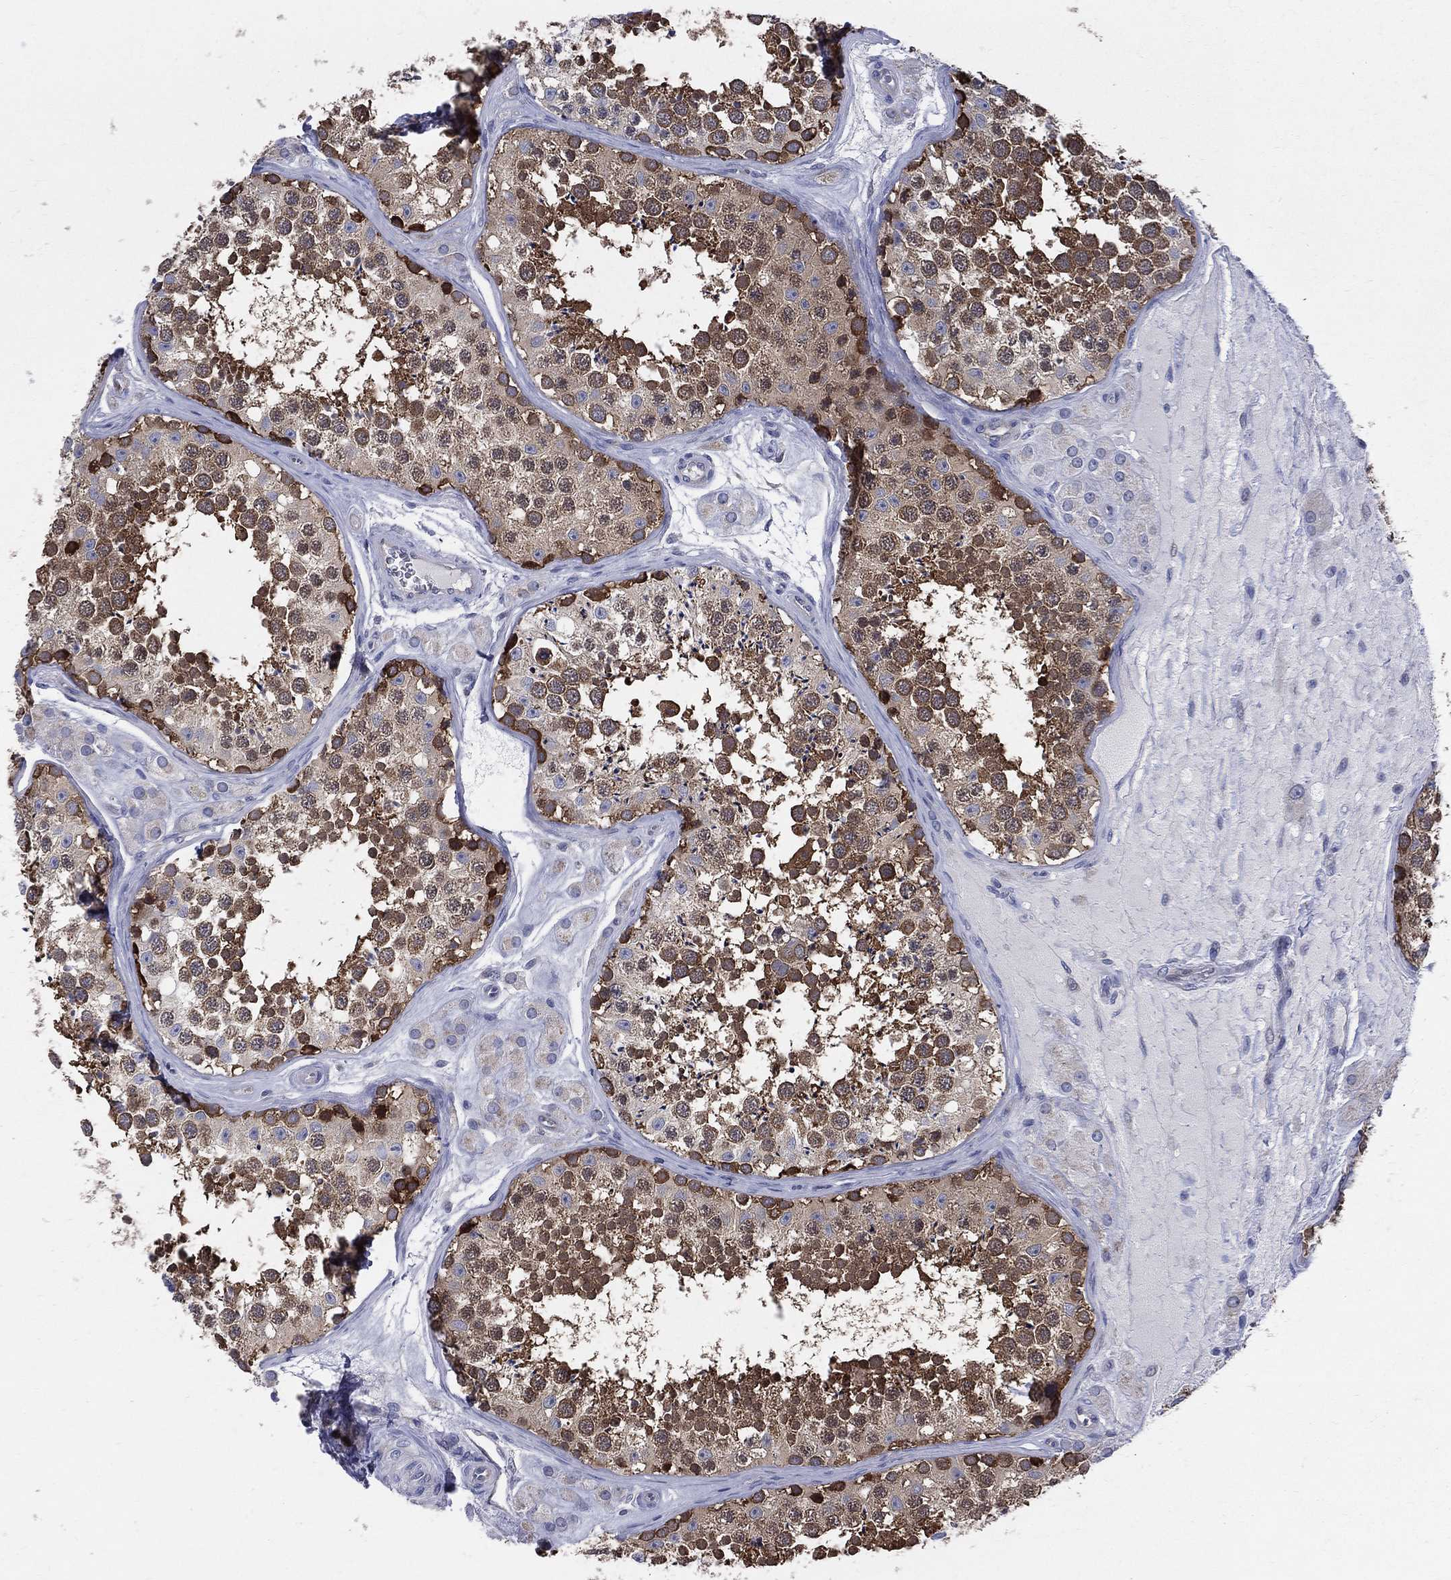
{"staining": {"intensity": "strong", "quantity": "25%-75%", "location": "cytoplasmic/membranous"}, "tissue": "testis", "cell_type": "Cells in seminiferous ducts", "image_type": "normal", "snomed": [{"axis": "morphology", "description": "Normal tissue, NOS"}, {"axis": "topography", "description": "Testis"}], "caption": "DAB immunohistochemical staining of unremarkable human testis displays strong cytoplasmic/membranous protein staining in approximately 25%-75% of cells in seminiferous ducts. Nuclei are stained in blue.", "gene": "POMZP3", "patient": {"sex": "male", "age": 31}}